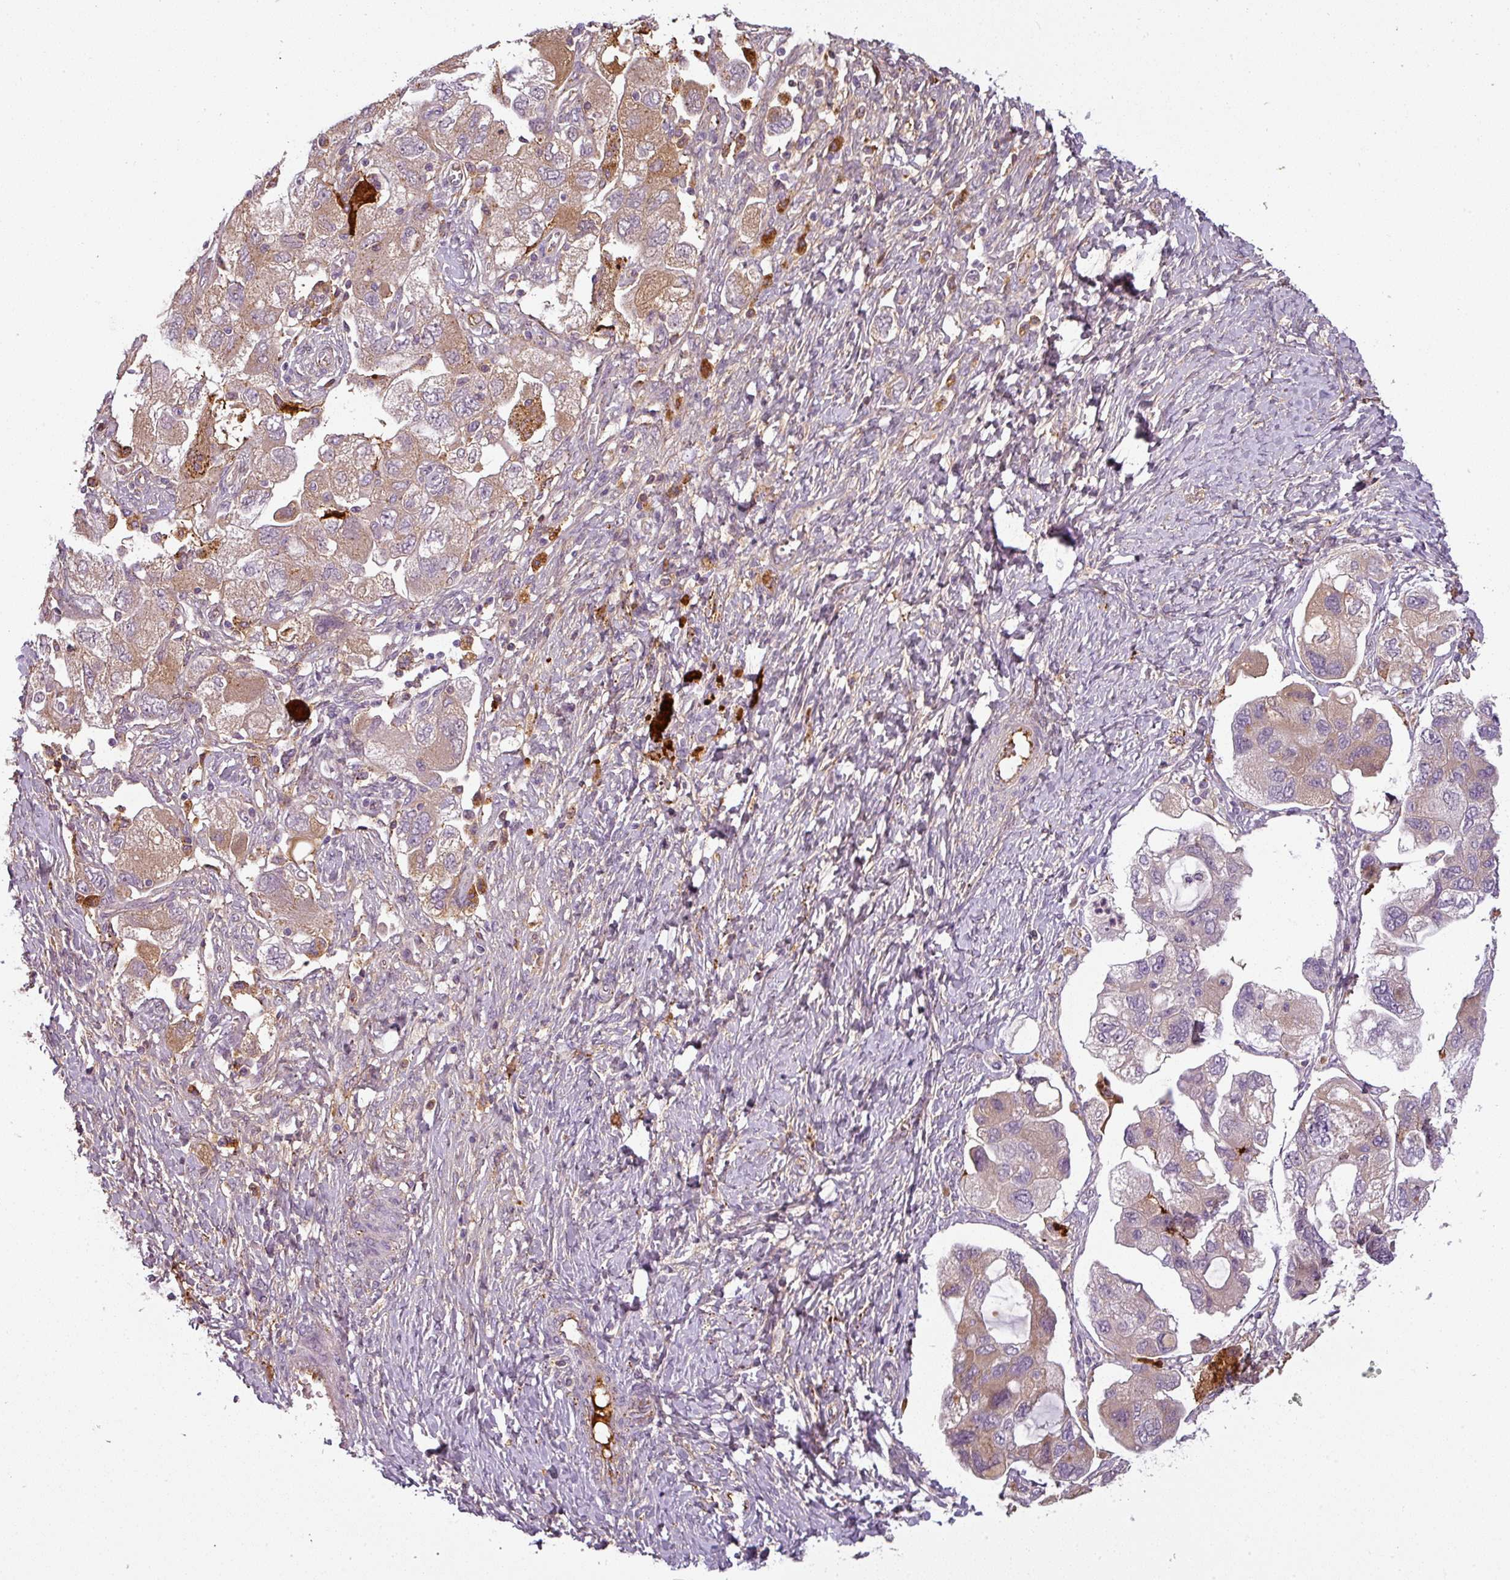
{"staining": {"intensity": "moderate", "quantity": ">75%", "location": "cytoplasmic/membranous"}, "tissue": "ovarian cancer", "cell_type": "Tumor cells", "image_type": "cancer", "snomed": [{"axis": "morphology", "description": "Carcinoma, NOS"}, {"axis": "morphology", "description": "Cystadenocarcinoma, serous, NOS"}, {"axis": "topography", "description": "Ovary"}], "caption": "High-power microscopy captured an IHC photomicrograph of serous cystadenocarcinoma (ovarian), revealing moderate cytoplasmic/membranous staining in approximately >75% of tumor cells. Using DAB (3,3'-diaminobenzidine) (brown) and hematoxylin (blue) stains, captured at high magnification using brightfield microscopy.", "gene": "APOC1", "patient": {"sex": "female", "age": 69}}